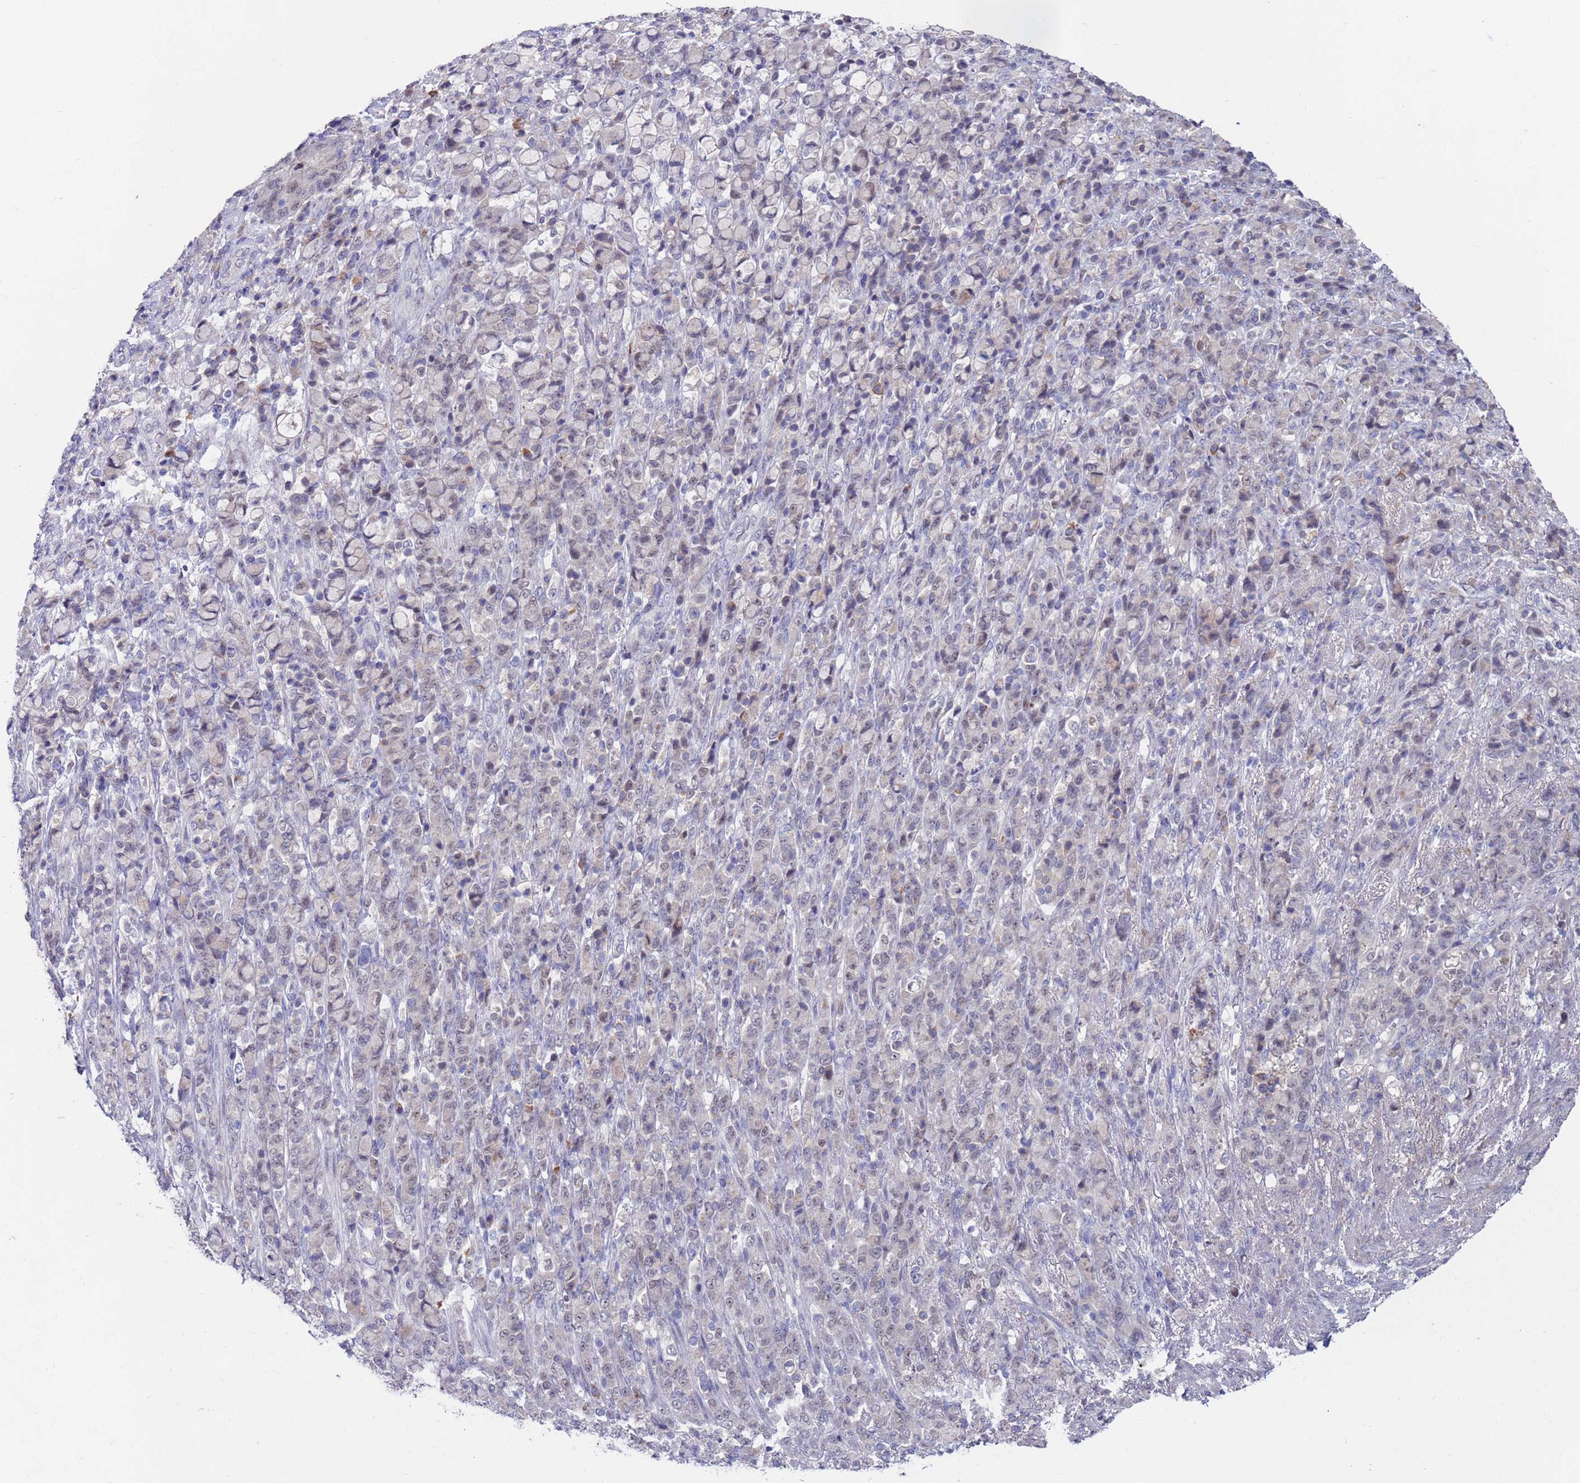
{"staining": {"intensity": "negative", "quantity": "none", "location": "none"}, "tissue": "stomach cancer", "cell_type": "Tumor cells", "image_type": "cancer", "snomed": [{"axis": "morphology", "description": "Normal tissue, NOS"}, {"axis": "morphology", "description": "Adenocarcinoma, NOS"}, {"axis": "topography", "description": "Stomach"}], "caption": "An IHC micrograph of stomach cancer (adenocarcinoma) is shown. There is no staining in tumor cells of stomach cancer (adenocarcinoma).", "gene": "FBXO27", "patient": {"sex": "female", "age": 79}}